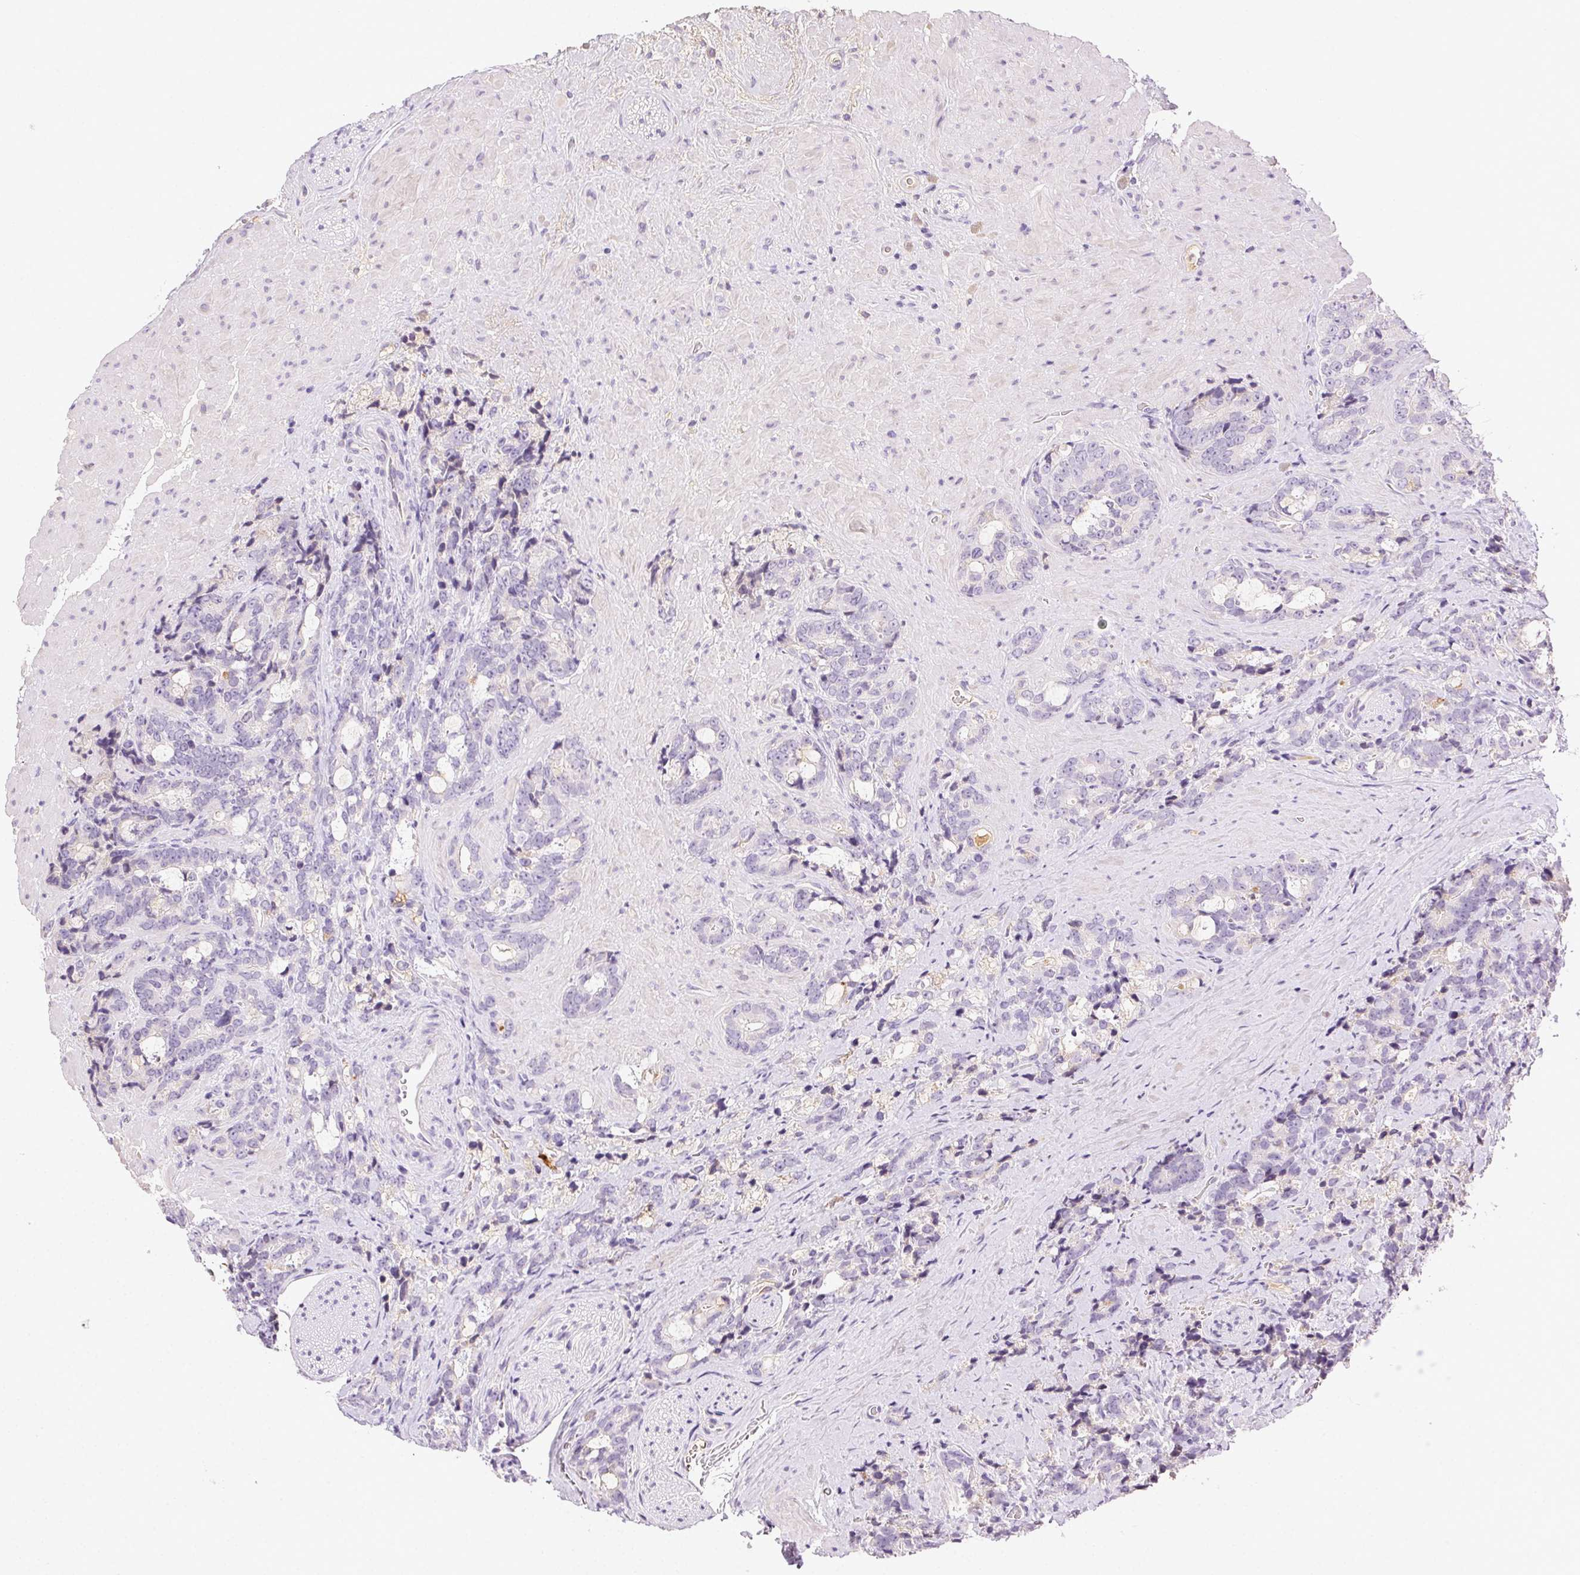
{"staining": {"intensity": "negative", "quantity": "none", "location": "none"}, "tissue": "prostate cancer", "cell_type": "Tumor cells", "image_type": "cancer", "snomed": [{"axis": "morphology", "description": "Adenocarcinoma, High grade"}, {"axis": "topography", "description": "Prostate"}], "caption": "IHC of human prostate high-grade adenocarcinoma exhibits no staining in tumor cells.", "gene": "BPIFB2", "patient": {"sex": "male", "age": 74}}